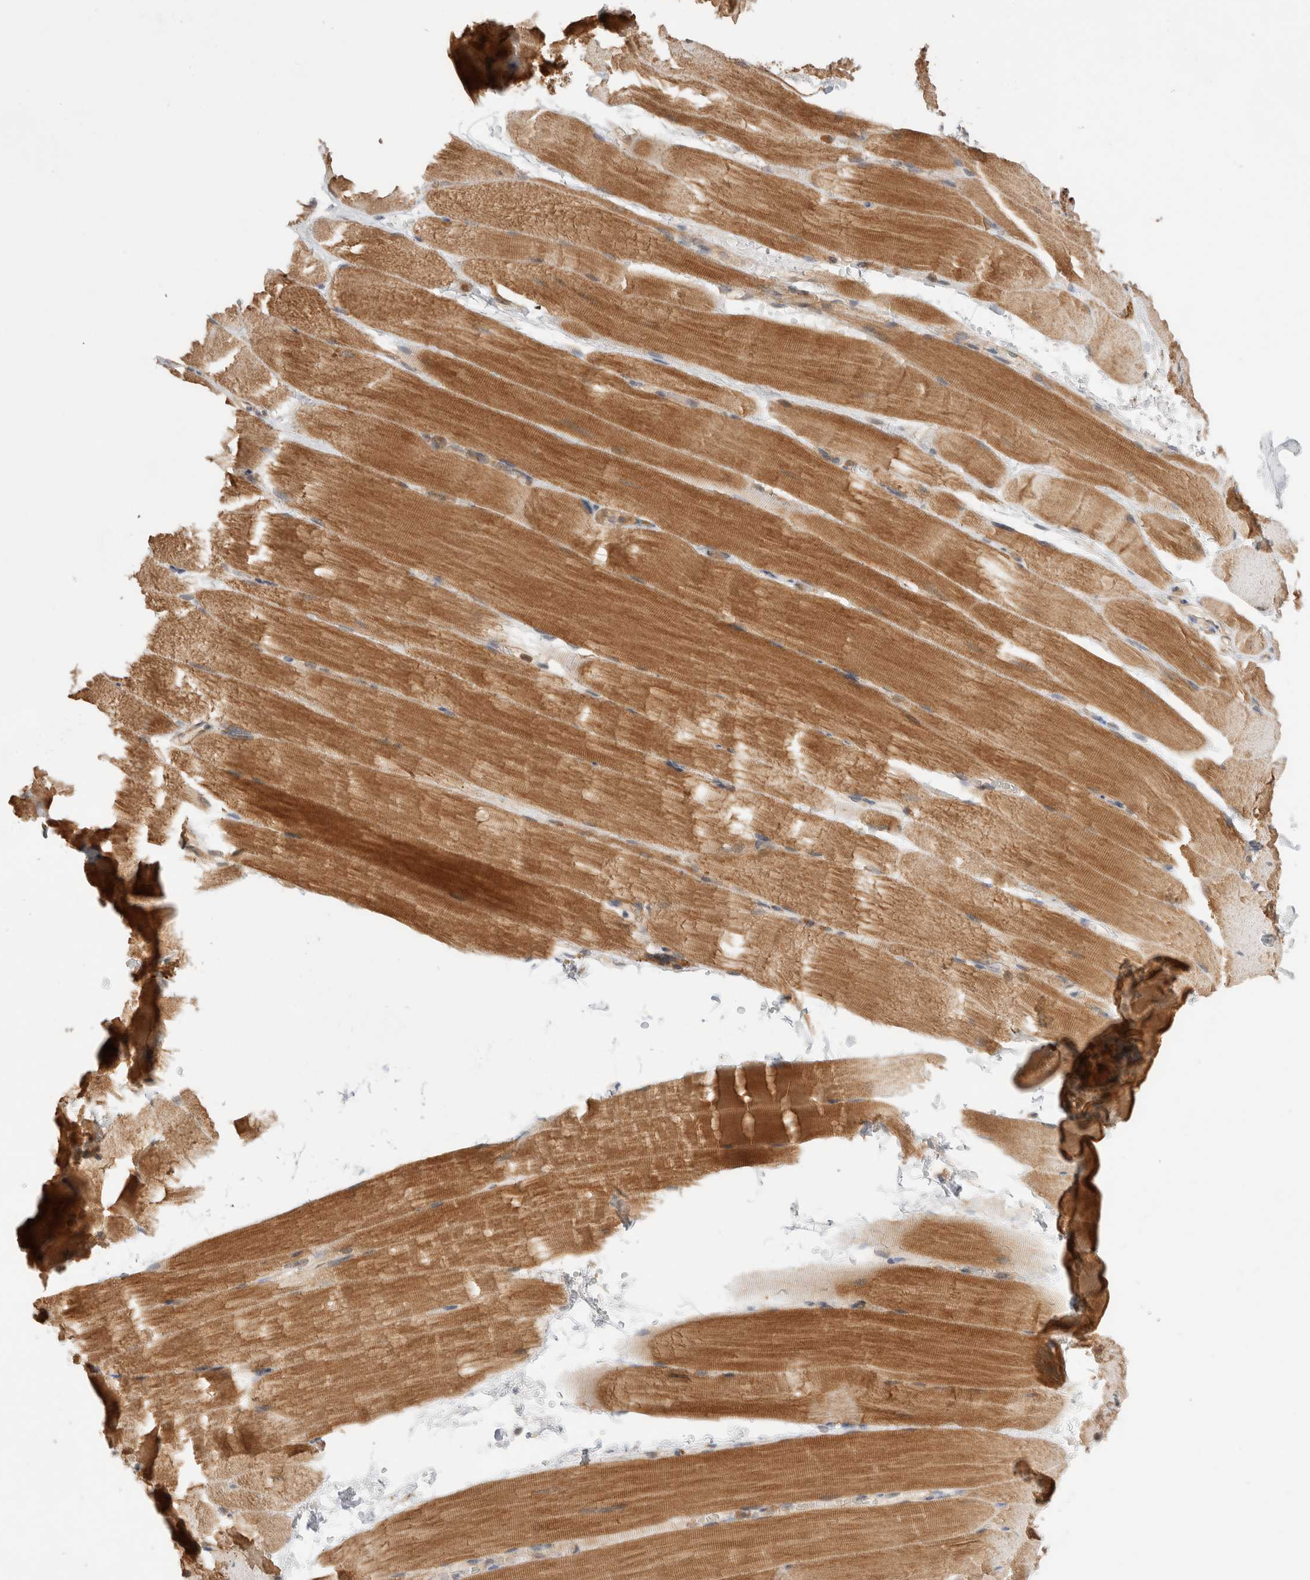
{"staining": {"intensity": "moderate", "quantity": ">75%", "location": "cytoplasmic/membranous"}, "tissue": "skeletal muscle", "cell_type": "Myocytes", "image_type": "normal", "snomed": [{"axis": "morphology", "description": "Normal tissue, NOS"}, {"axis": "topography", "description": "Skeletal muscle"}, {"axis": "topography", "description": "Parathyroid gland"}], "caption": "Myocytes exhibit moderate cytoplasmic/membranous expression in approximately >75% of cells in normal skeletal muscle. The staining was performed using DAB (3,3'-diaminobenzidine) to visualize the protein expression in brown, while the nuclei were stained in blue with hematoxylin (Magnification: 20x).", "gene": "VPS28", "patient": {"sex": "female", "age": 37}}